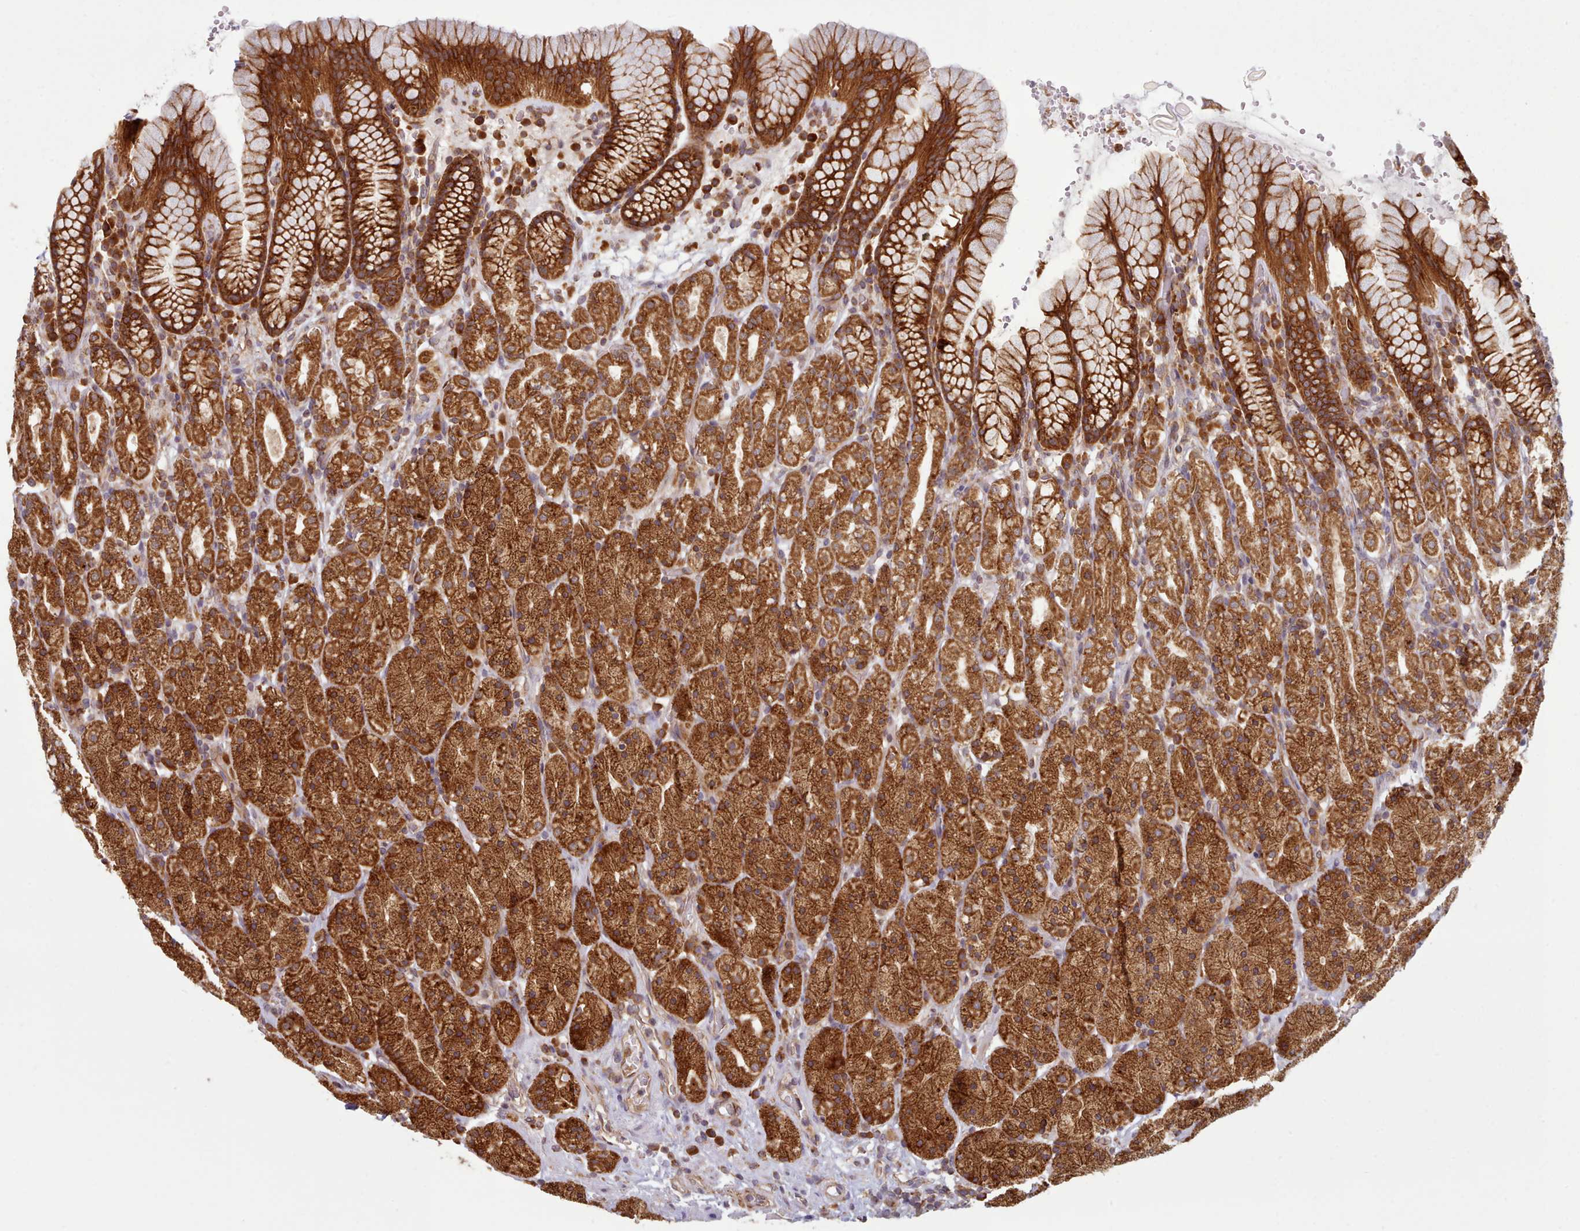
{"staining": {"intensity": "strong", "quantity": ">75%", "location": "cytoplasmic/membranous"}, "tissue": "stomach", "cell_type": "Glandular cells", "image_type": "normal", "snomed": [{"axis": "morphology", "description": "Normal tissue, NOS"}, {"axis": "topography", "description": "Stomach, upper"}, {"axis": "topography", "description": "Stomach"}], "caption": "Immunohistochemistry (IHC) of benign human stomach displays high levels of strong cytoplasmic/membranous staining in about >75% of glandular cells. (IHC, brightfield microscopy, high magnification).", "gene": "CRYBG1", "patient": {"sex": "male", "age": 62}}